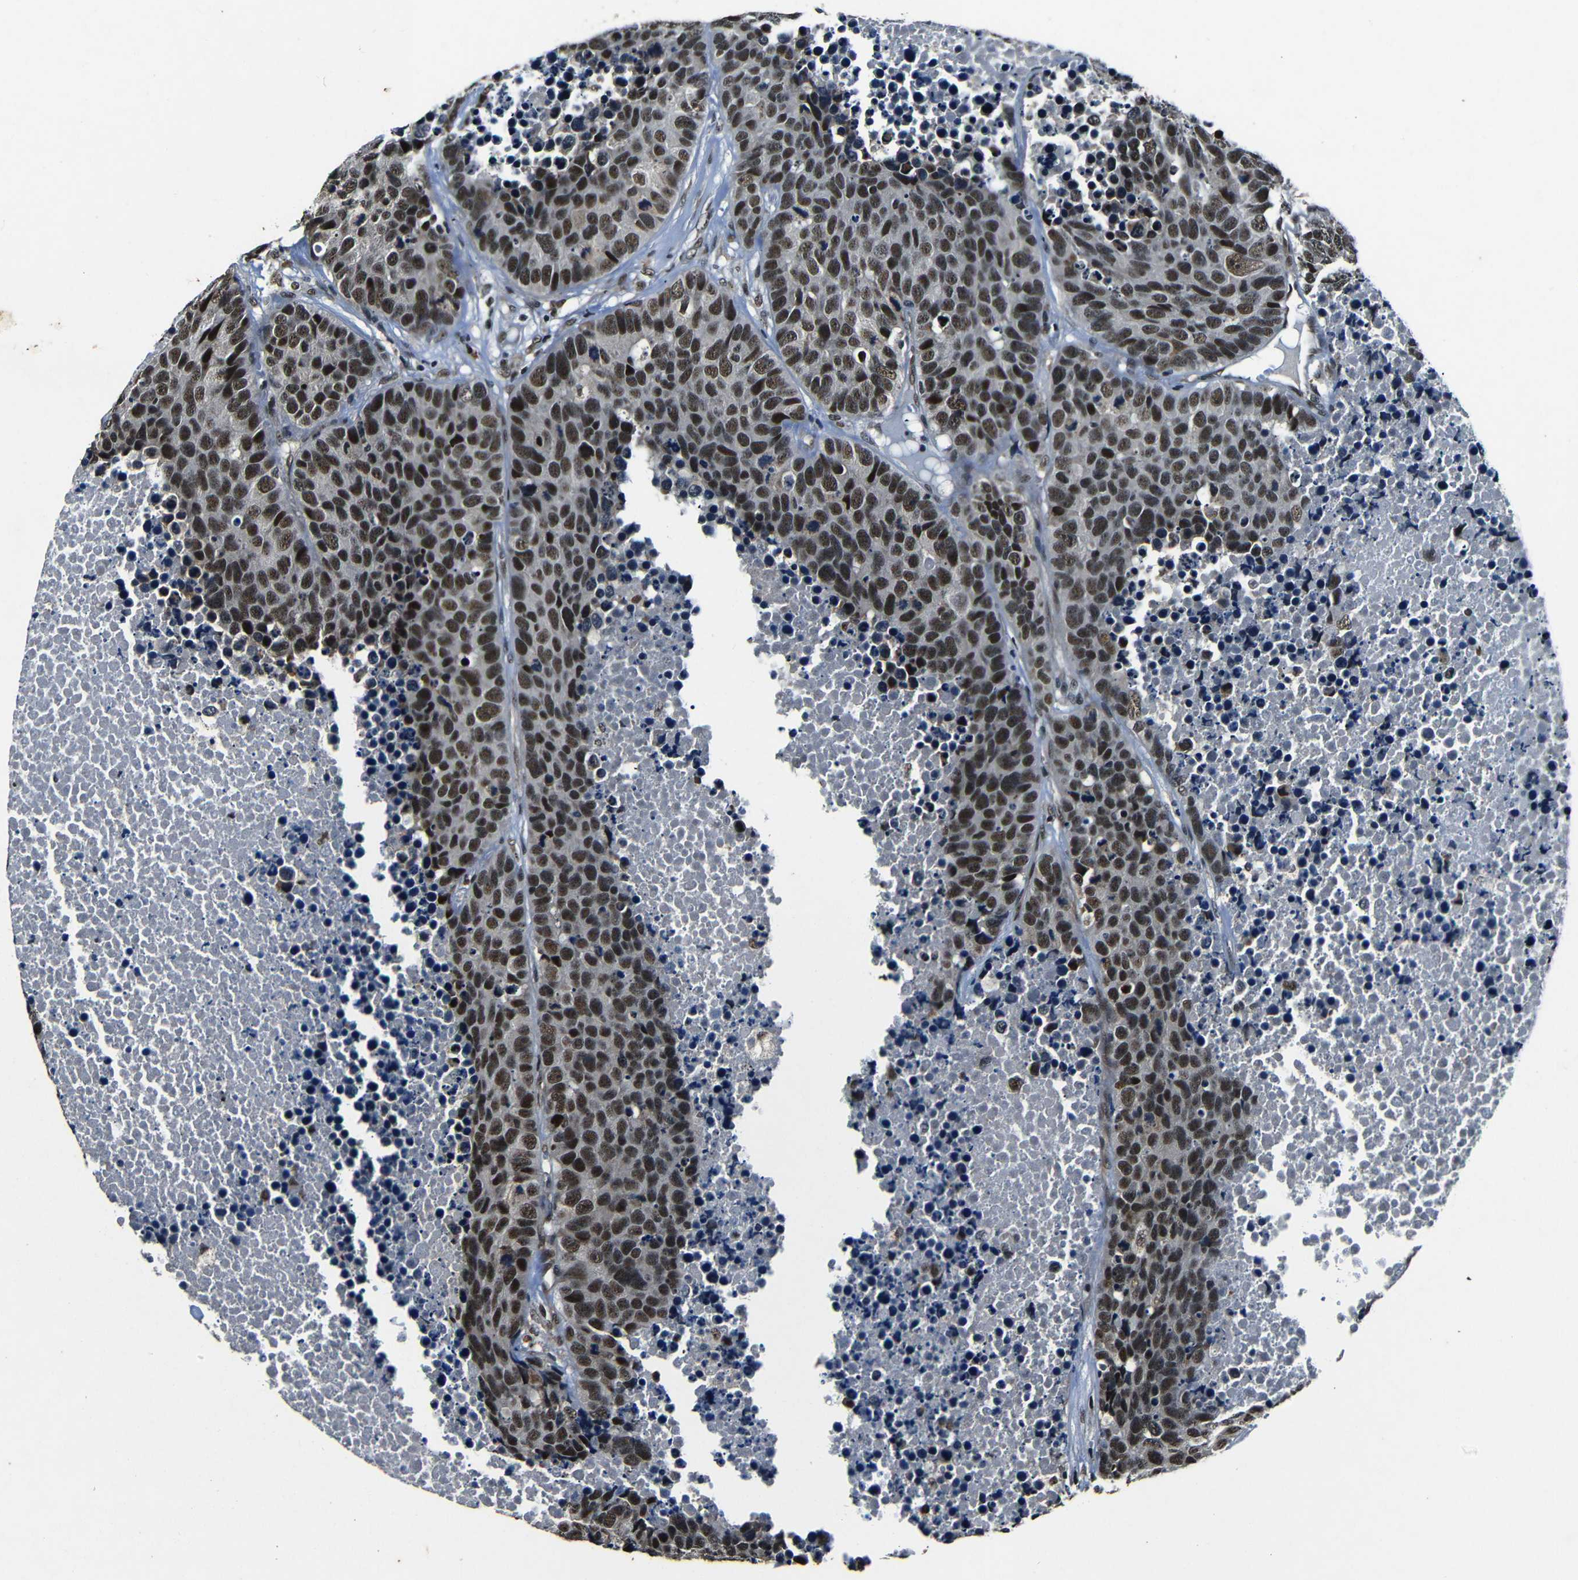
{"staining": {"intensity": "moderate", "quantity": ">75%", "location": "nuclear"}, "tissue": "carcinoid", "cell_type": "Tumor cells", "image_type": "cancer", "snomed": [{"axis": "morphology", "description": "Carcinoid, malignant, NOS"}, {"axis": "topography", "description": "Lung"}], "caption": "Protein expression analysis of human carcinoid (malignant) reveals moderate nuclear staining in about >75% of tumor cells.", "gene": "FOXD4", "patient": {"sex": "male", "age": 60}}